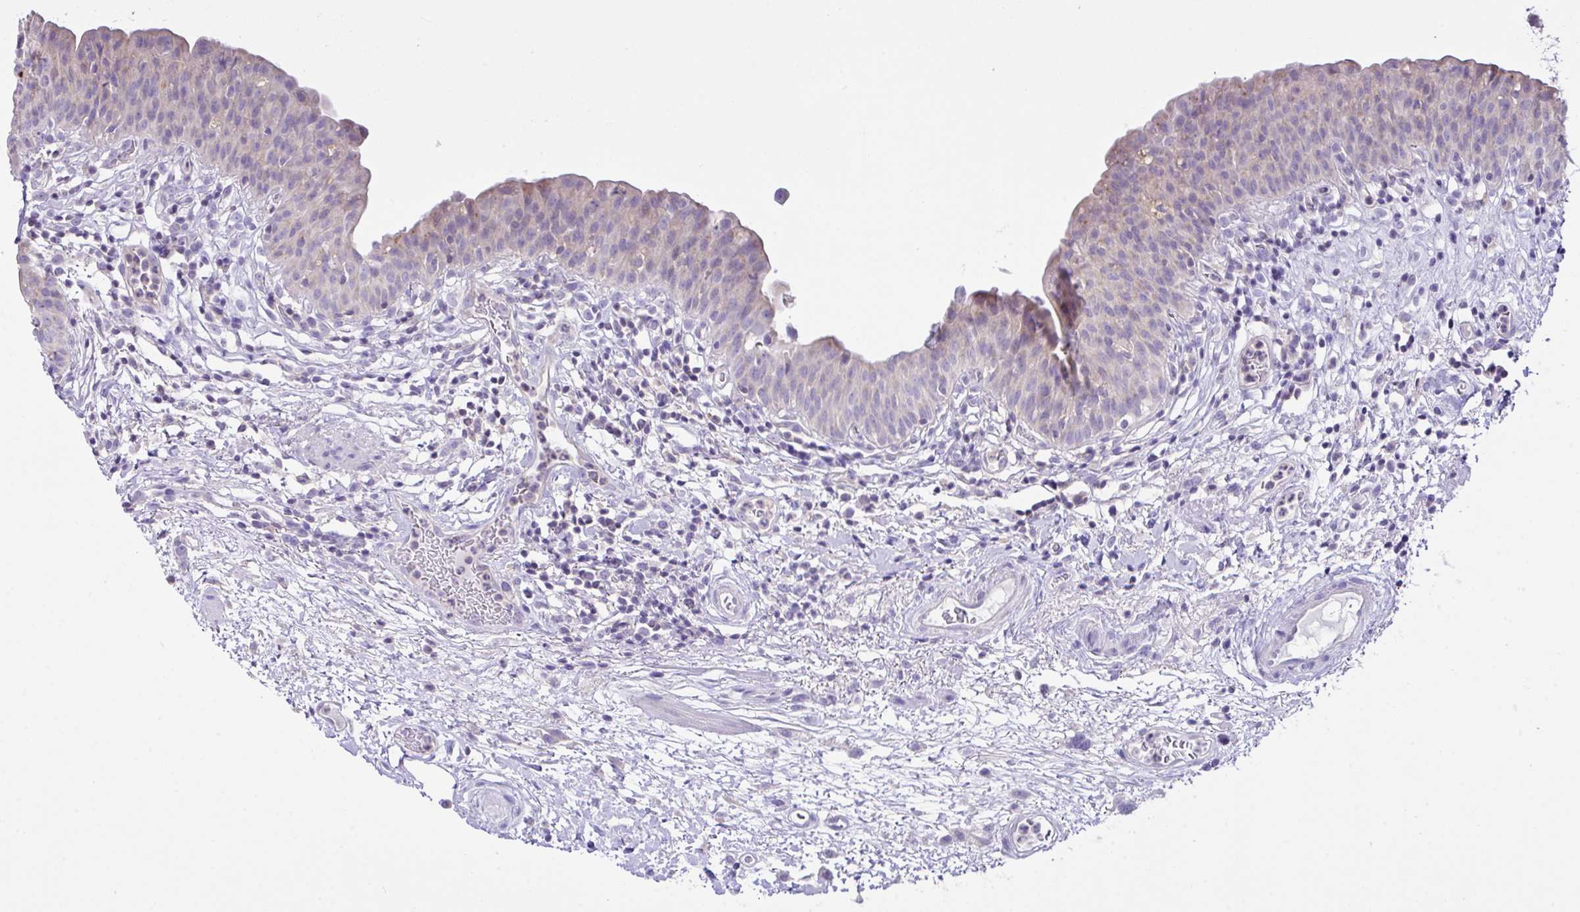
{"staining": {"intensity": "weak", "quantity": "<25%", "location": "cytoplasmic/membranous"}, "tissue": "urinary bladder", "cell_type": "Urothelial cells", "image_type": "normal", "snomed": [{"axis": "morphology", "description": "Normal tissue, NOS"}, {"axis": "morphology", "description": "Inflammation, NOS"}, {"axis": "topography", "description": "Urinary bladder"}], "caption": "Image shows no significant protein staining in urothelial cells of unremarkable urinary bladder. The staining was performed using DAB (3,3'-diaminobenzidine) to visualize the protein expression in brown, while the nuclei were stained in blue with hematoxylin (Magnification: 20x).", "gene": "D2HGDH", "patient": {"sex": "male", "age": 57}}